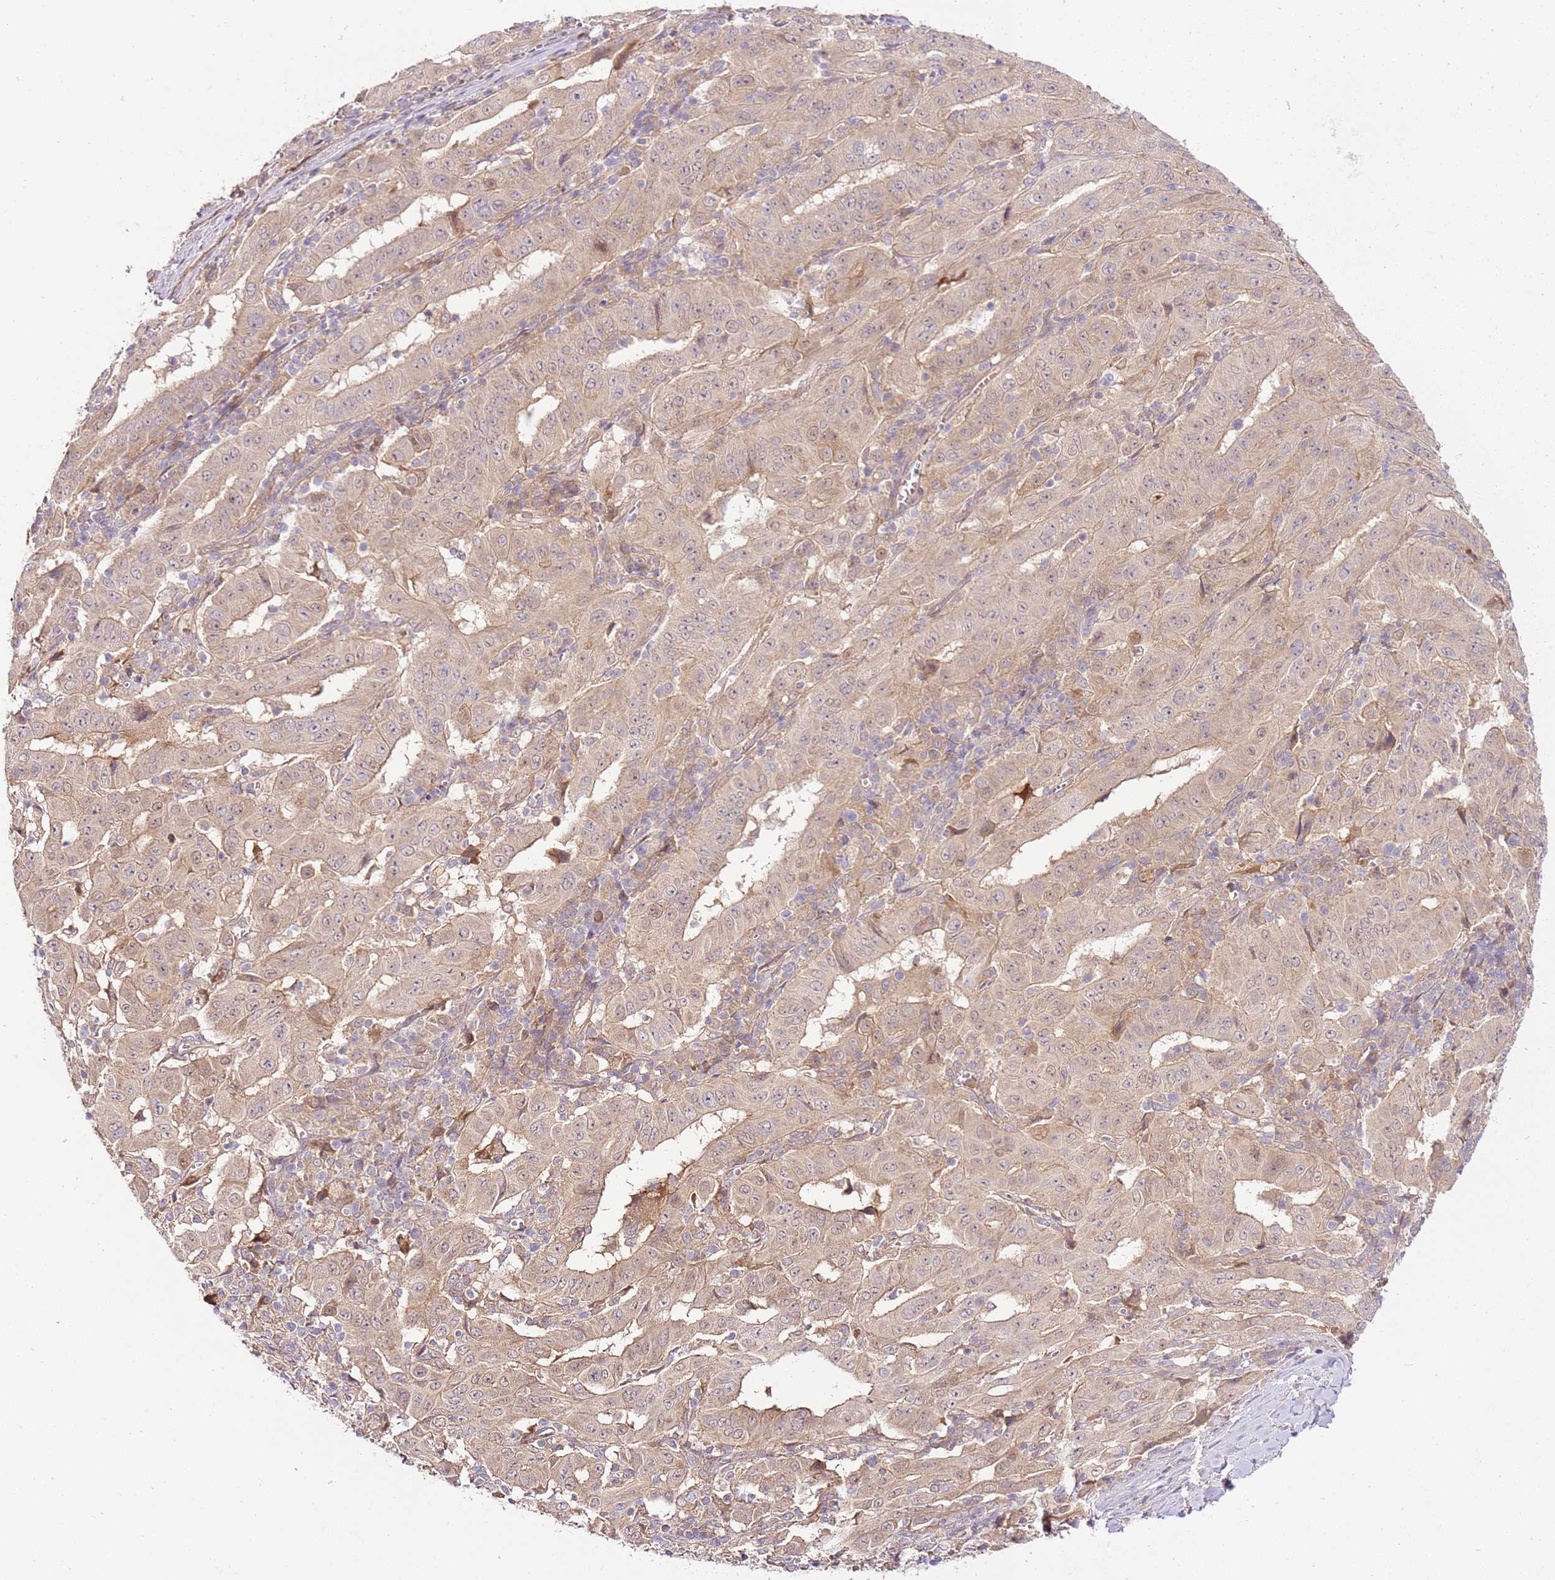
{"staining": {"intensity": "weak", "quantity": "25%-75%", "location": "cytoplasmic/membranous"}, "tissue": "pancreatic cancer", "cell_type": "Tumor cells", "image_type": "cancer", "snomed": [{"axis": "morphology", "description": "Adenocarcinoma, NOS"}, {"axis": "topography", "description": "Pancreas"}], "caption": "Pancreatic cancer (adenocarcinoma) tissue reveals weak cytoplasmic/membranous positivity in approximately 25%-75% of tumor cells", "gene": "C8G", "patient": {"sex": "male", "age": 63}}